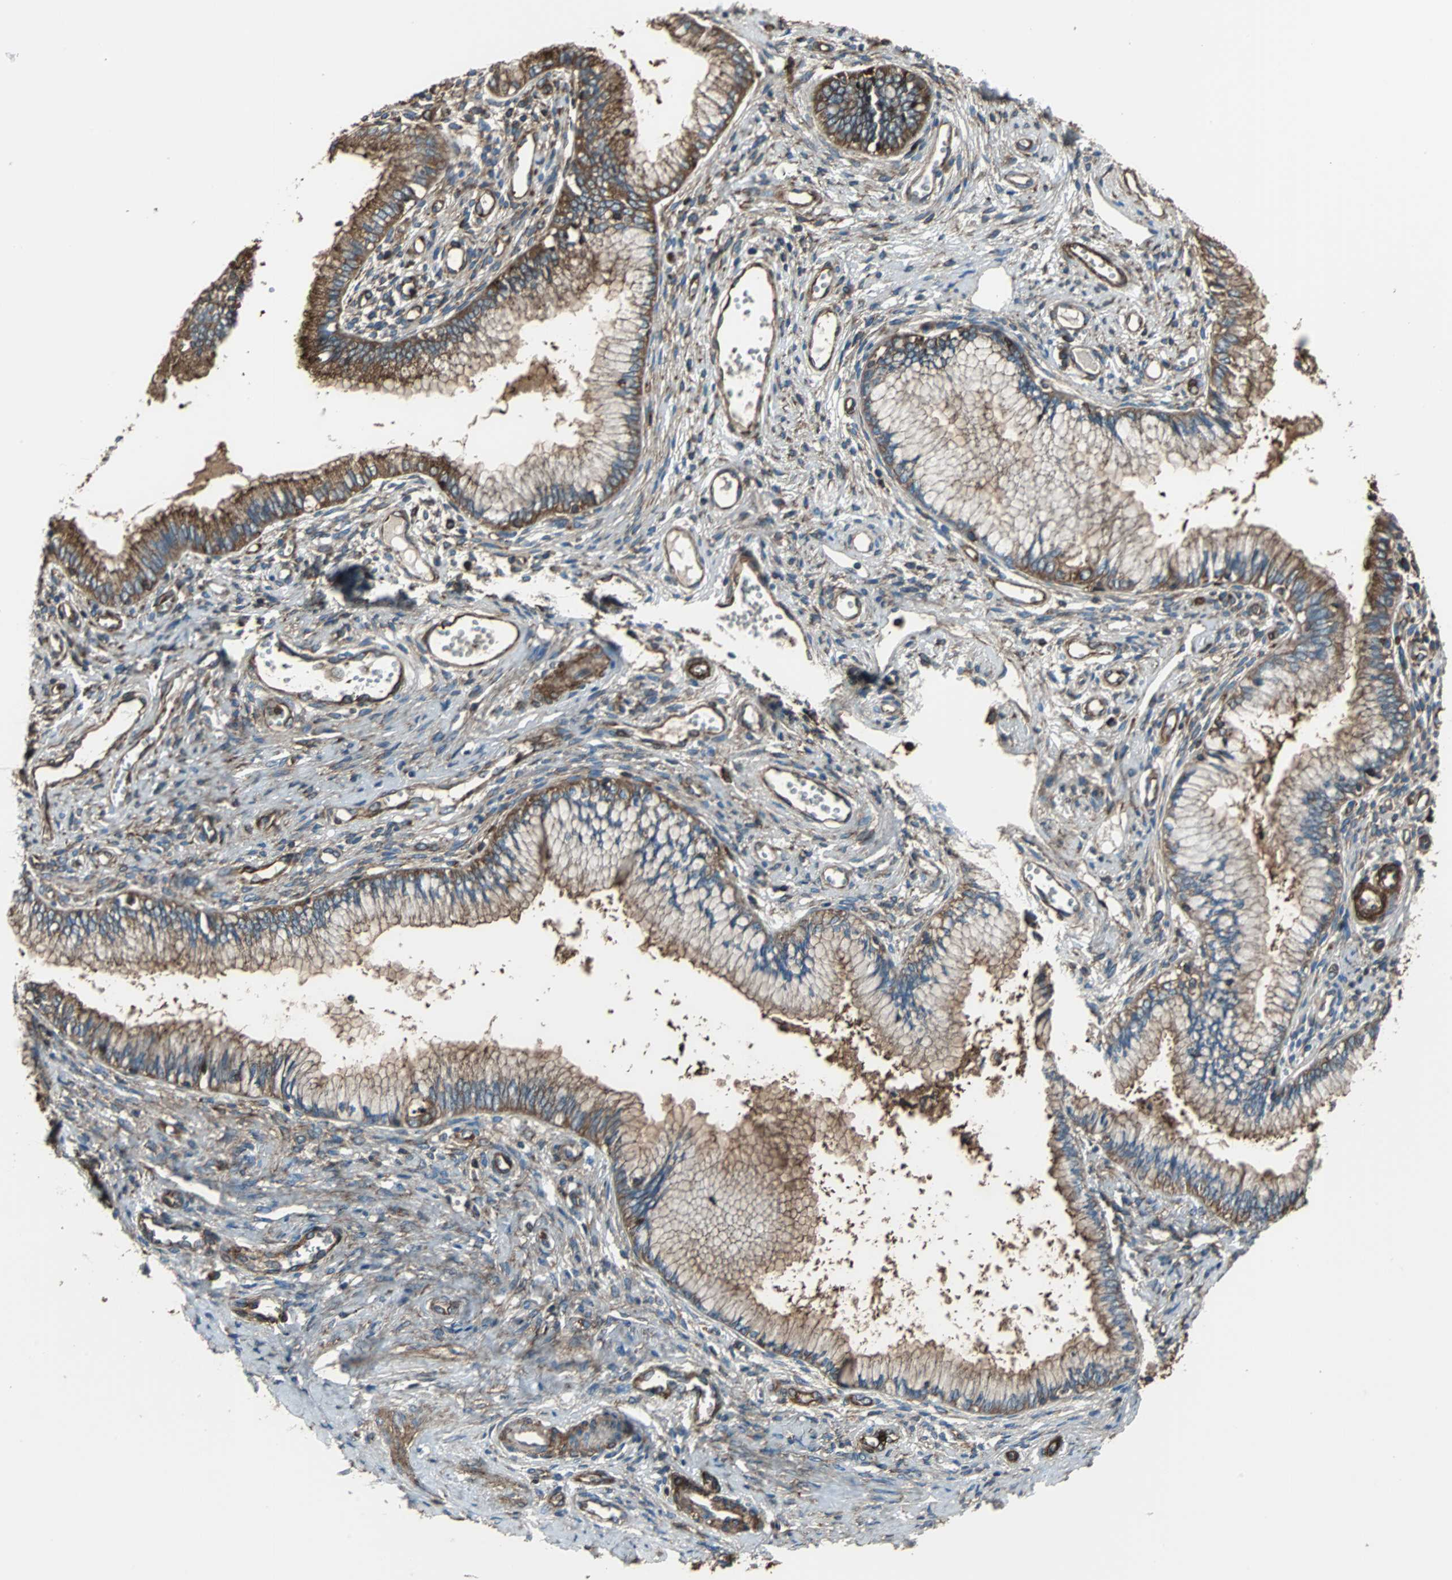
{"staining": {"intensity": "strong", "quantity": ">75%", "location": "cytoplasmic/membranous"}, "tissue": "cervical cancer", "cell_type": "Tumor cells", "image_type": "cancer", "snomed": [{"axis": "morphology", "description": "Adenocarcinoma, NOS"}, {"axis": "topography", "description": "Cervix"}], "caption": "DAB (3,3'-diaminobenzidine) immunohistochemical staining of cervical adenocarcinoma exhibits strong cytoplasmic/membranous protein staining in about >75% of tumor cells.", "gene": "ACTN1", "patient": {"sex": "female", "age": 36}}